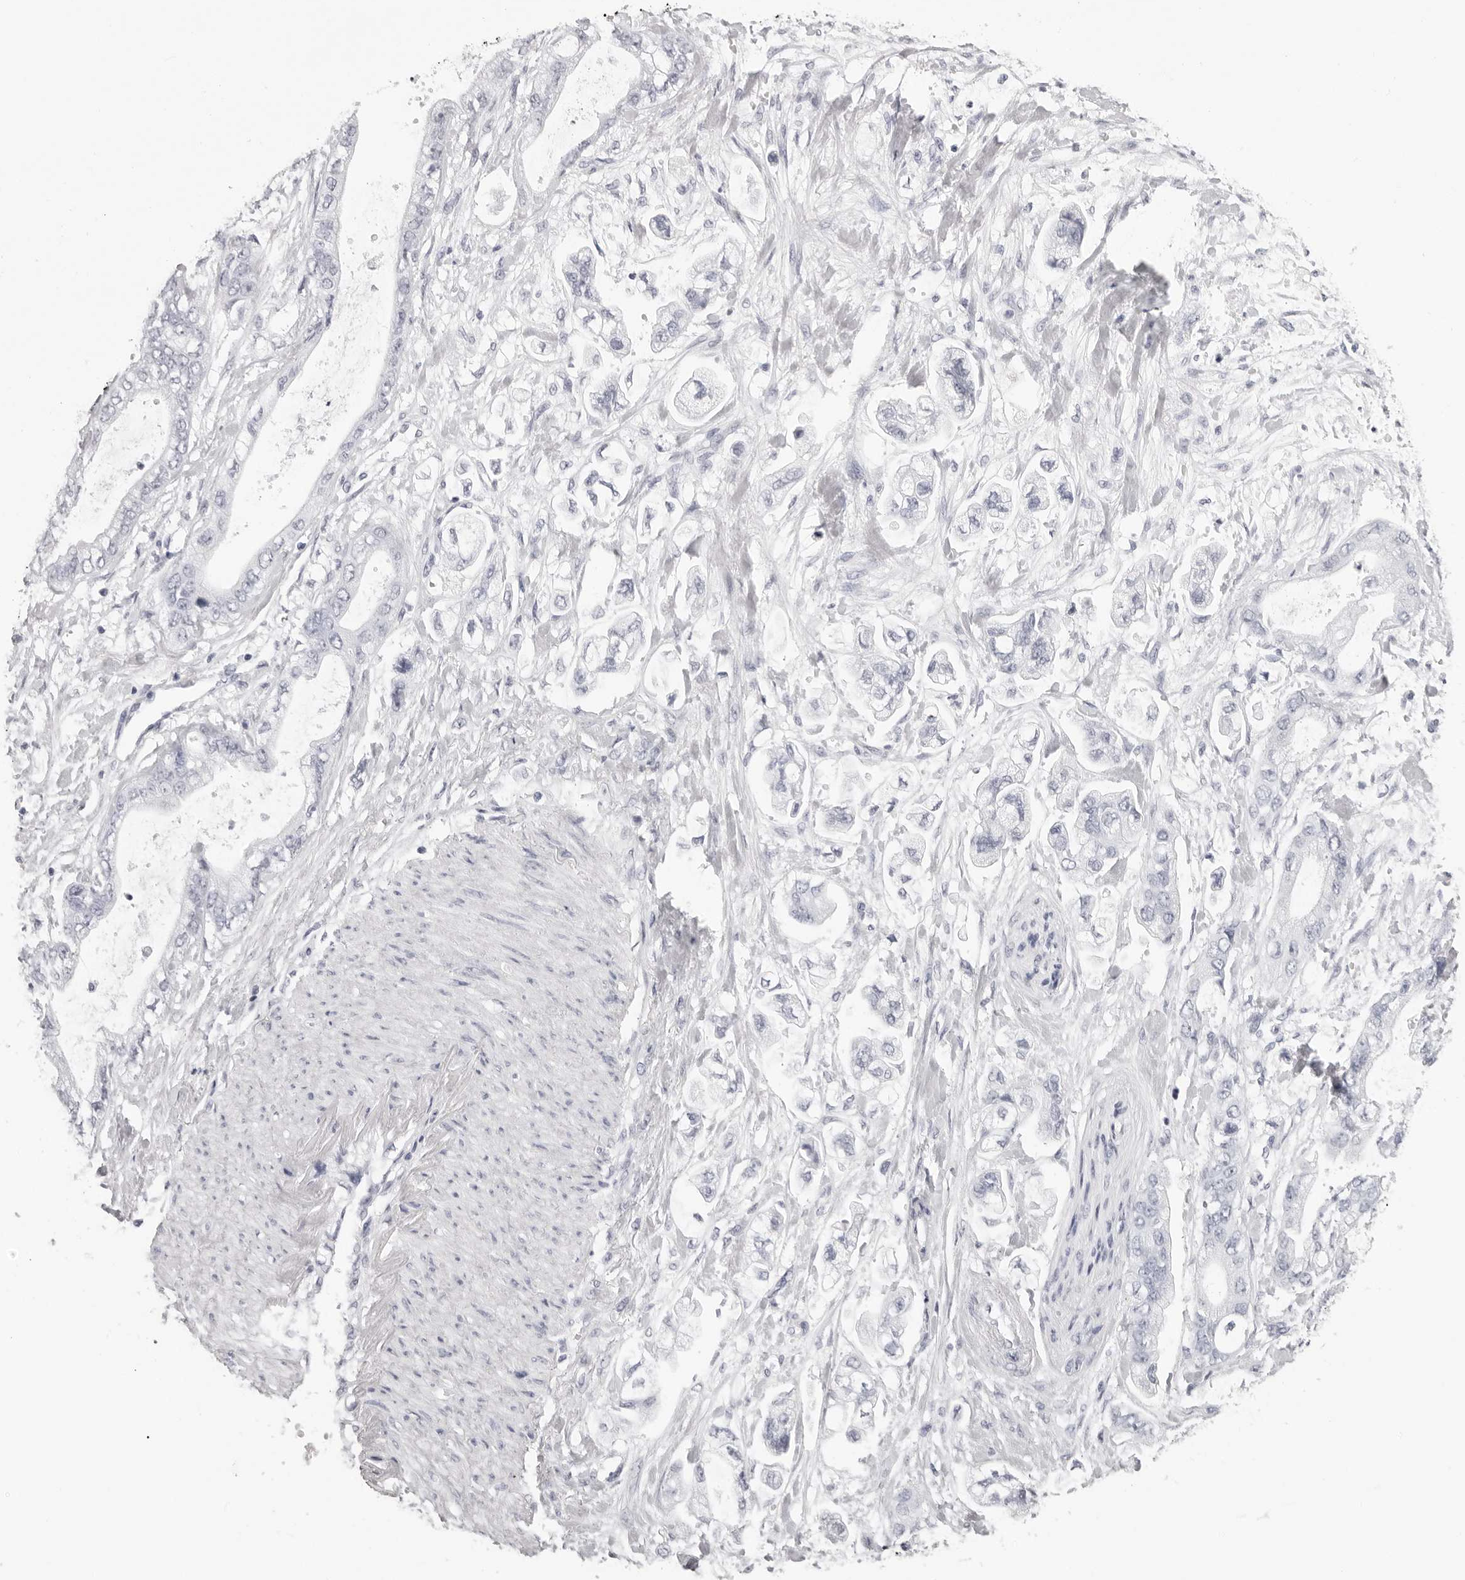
{"staining": {"intensity": "negative", "quantity": "none", "location": "none"}, "tissue": "stomach cancer", "cell_type": "Tumor cells", "image_type": "cancer", "snomed": [{"axis": "morphology", "description": "Normal tissue, NOS"}, {"axis": "morphology", "description": "Adenocarcinoma, NOS"}, {"axis": "topography", "description": "Stomach"}], "caption": "DAB immunohistochemical staining of stomach cancer exhibits no significant positivity in tumor cells. (DAB immunohistochemistry visualized using brightfield microscopy, high magnification).", "gene": "RHO", "patient": {"sex": "male", "age": 62}}